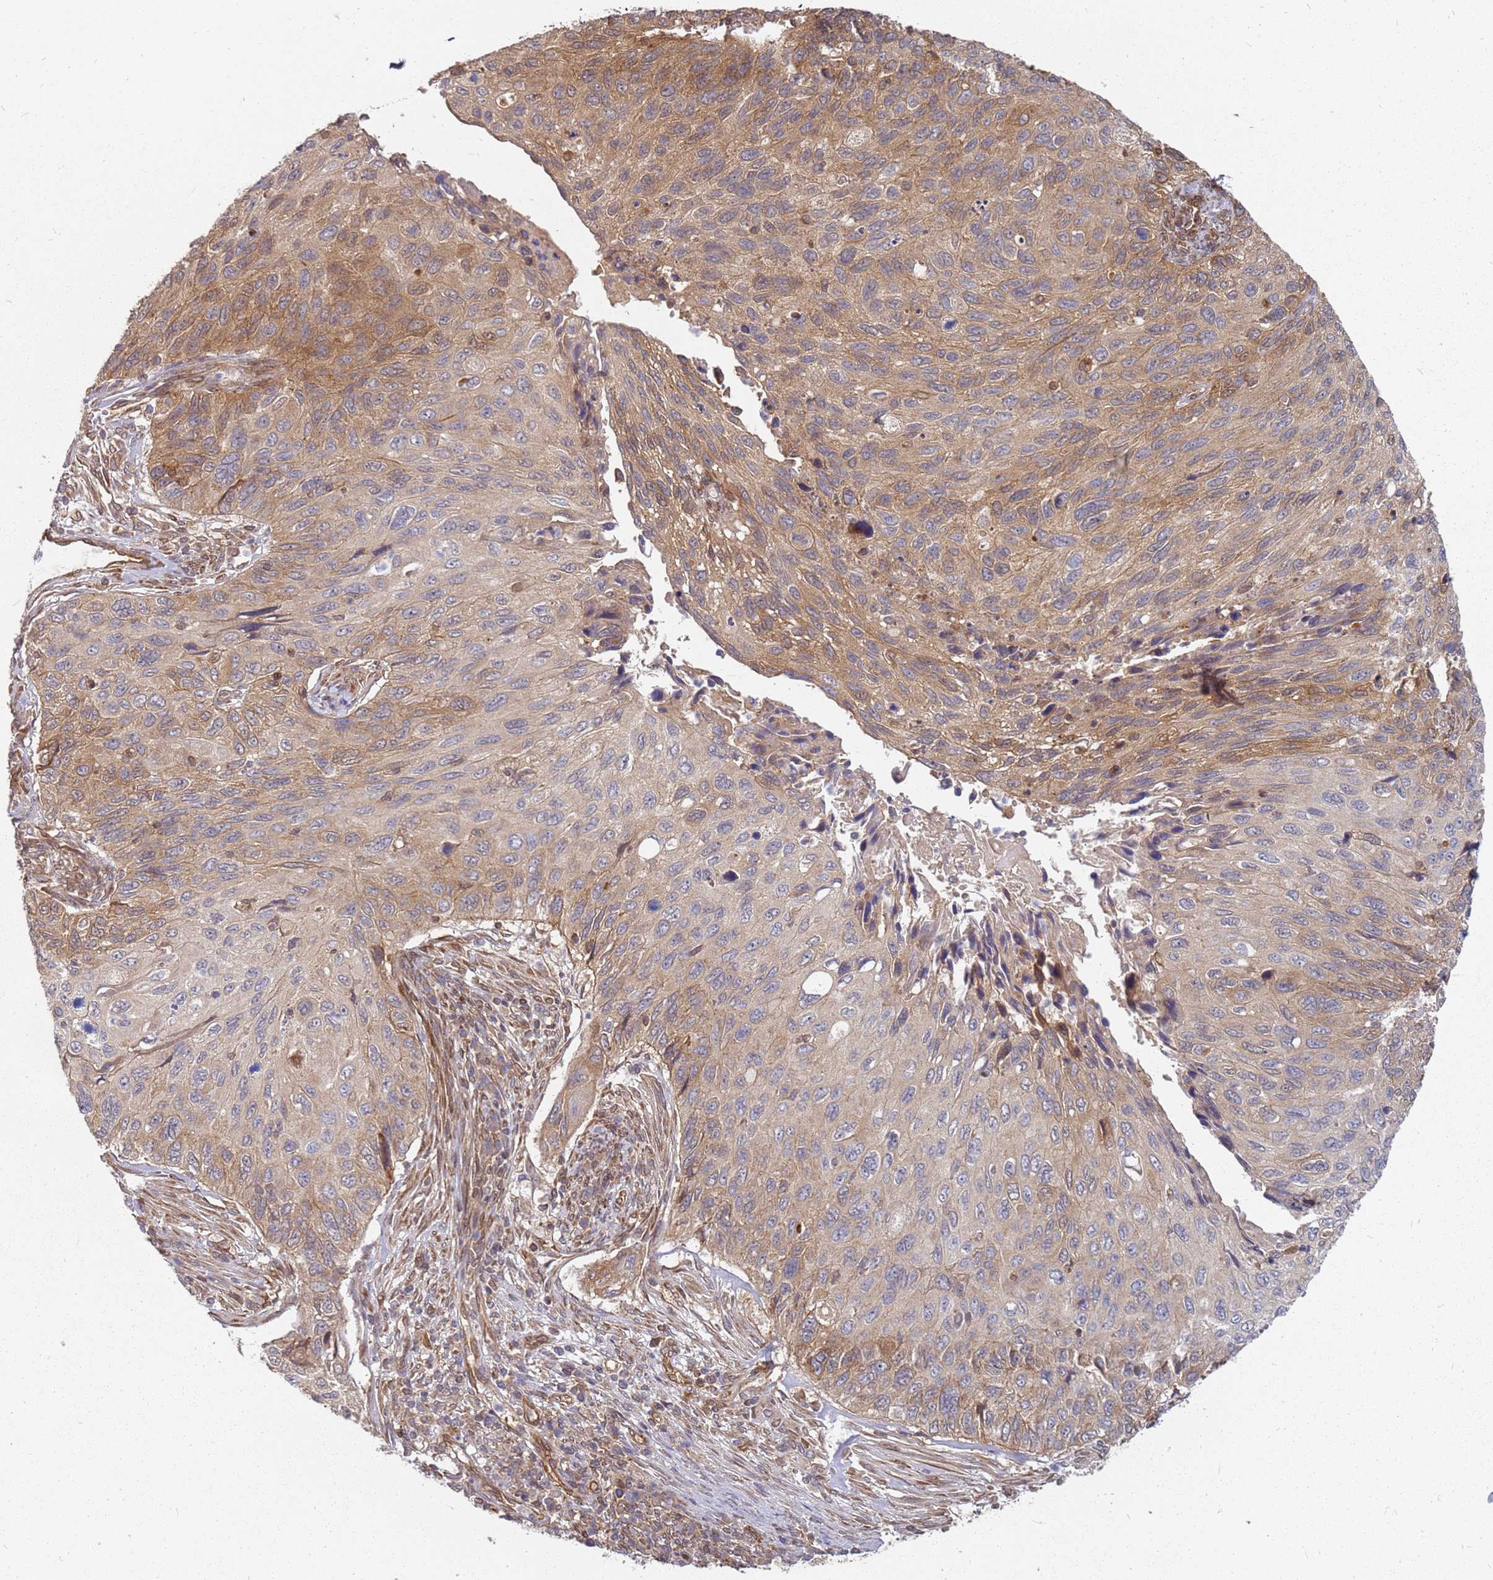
{"staining": {"intensity": "moderate", "quantity": "25%-75%", "location": "cytoplasmic/membranous"}, "tissue": "cervical cancer", "cell_type": "Tumor cells", "image_type": "cancer", "snomed": [{"axis": "morphology", "description": "Squamous cell carcinoma, NOS"}, {"axis": "topography", "description": "Cervix"}], "caption": "Cervical cancer tissue displays moderate cytoplasmic/membranous expression in about 25%-75% of tumor cells (DAB (3,3'-diaminobenzidine) = brown stain, brightfield microscopy at high magnification).", "gene": "NUDT14", "patient": {"sex": "female", "age": 70}}